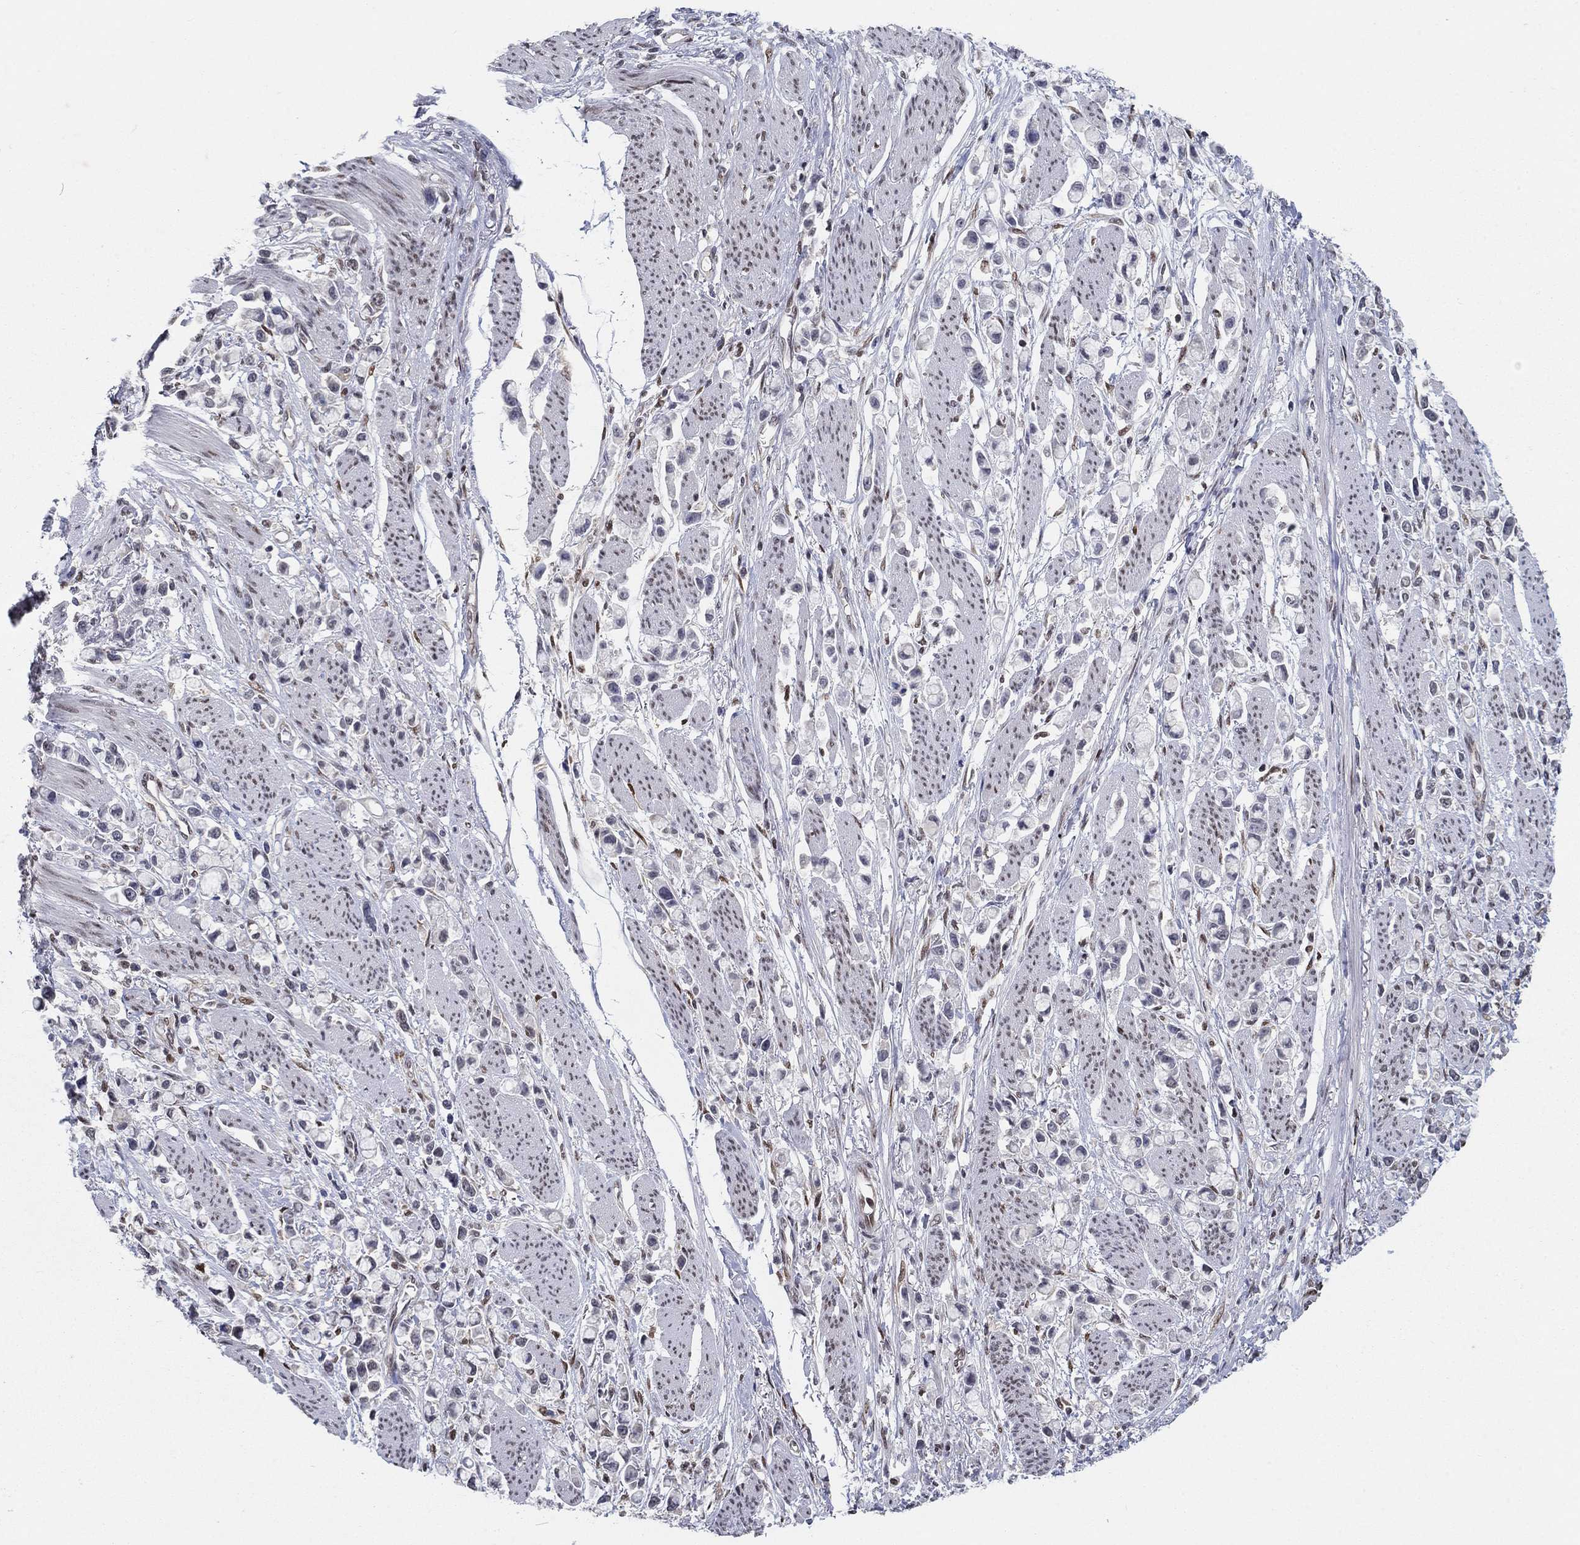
{"staining": {"intensity": "negative", "quantity": "none", "location": "none"}, "tissue": "stomach cancer", "cell_type": "Tumor cells", "image_type": "cancer", "snomed": [{"axis": "morphology", "description": "Adenocarcinoma, NOS"}, {"axis": "topography", "description": "Stomach"}], "caption": "Tumor cells show no significant protein staining in stomach adenocarcinoma. Brightfield microscopy of immunohistochemistry (IHC) stained with DAB (3,3'-diaminobenzidine) (brown) and hematoxylin (blue), captured at high magnification.", "gene": "CENPE", "patient": {"sex": "female", "age": 81}}